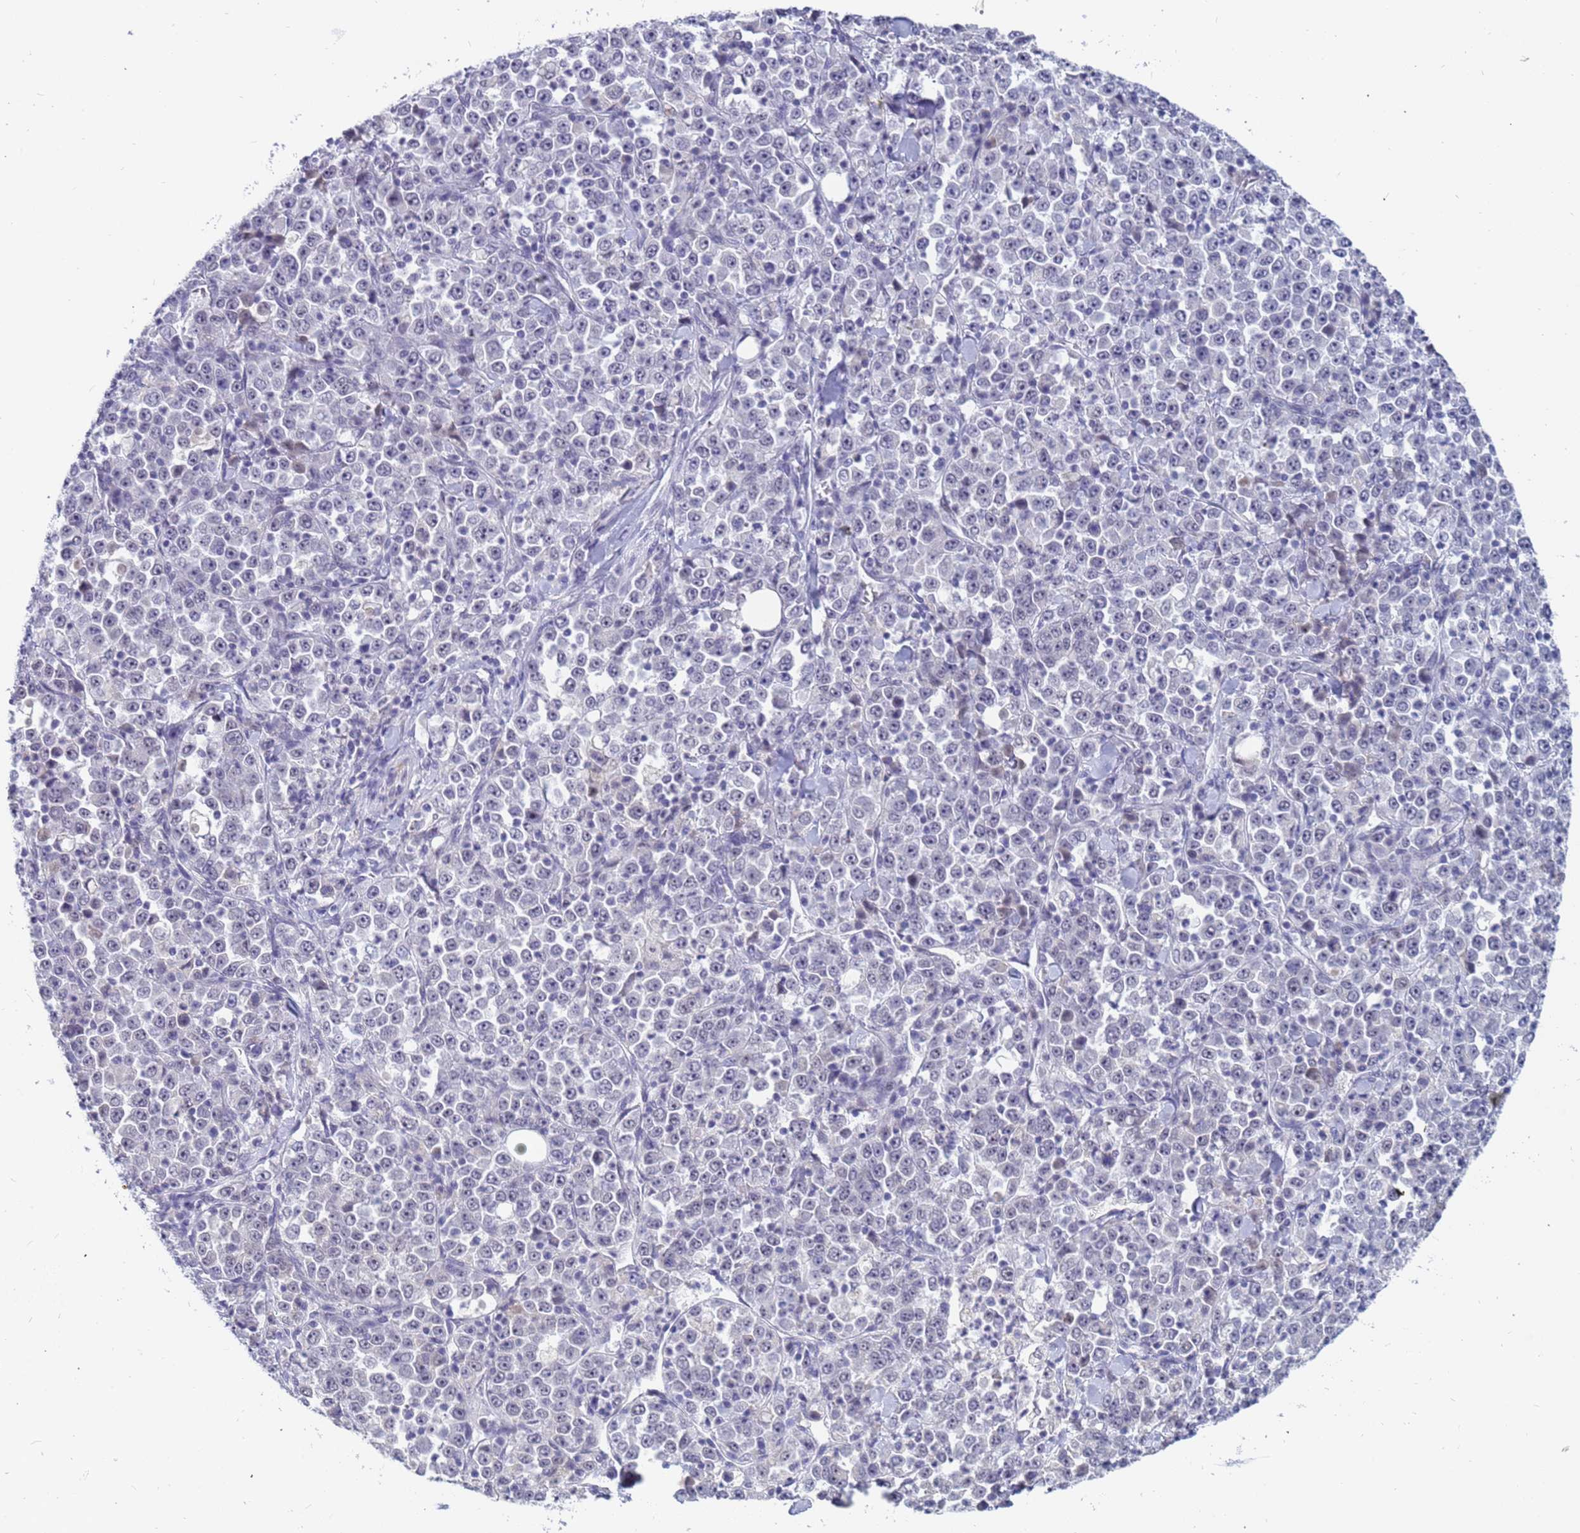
{"staining": {"intensity": "negative", "quantity": "none", "location": "none"}, "tissue": "stomach cancer", "cell_type": "Tumor cells", "image_type": "cancer", "snomed": [{"axis": "morphology", "description": "Normal tissue, NOS"}, {"axis": "morphology", "description": "Adenocarcinoma, NOS"}, {"axis": "topography", "description": "Stomach, upper"}, {"axis": "topography", "description": "Stomach"}], "caption": "The IHC histopathology image has no significant positivity in tumor cells of stomach cancer tissue.", "gene": "CXorf65", "patient": {"sex": "male", "age": 59}}